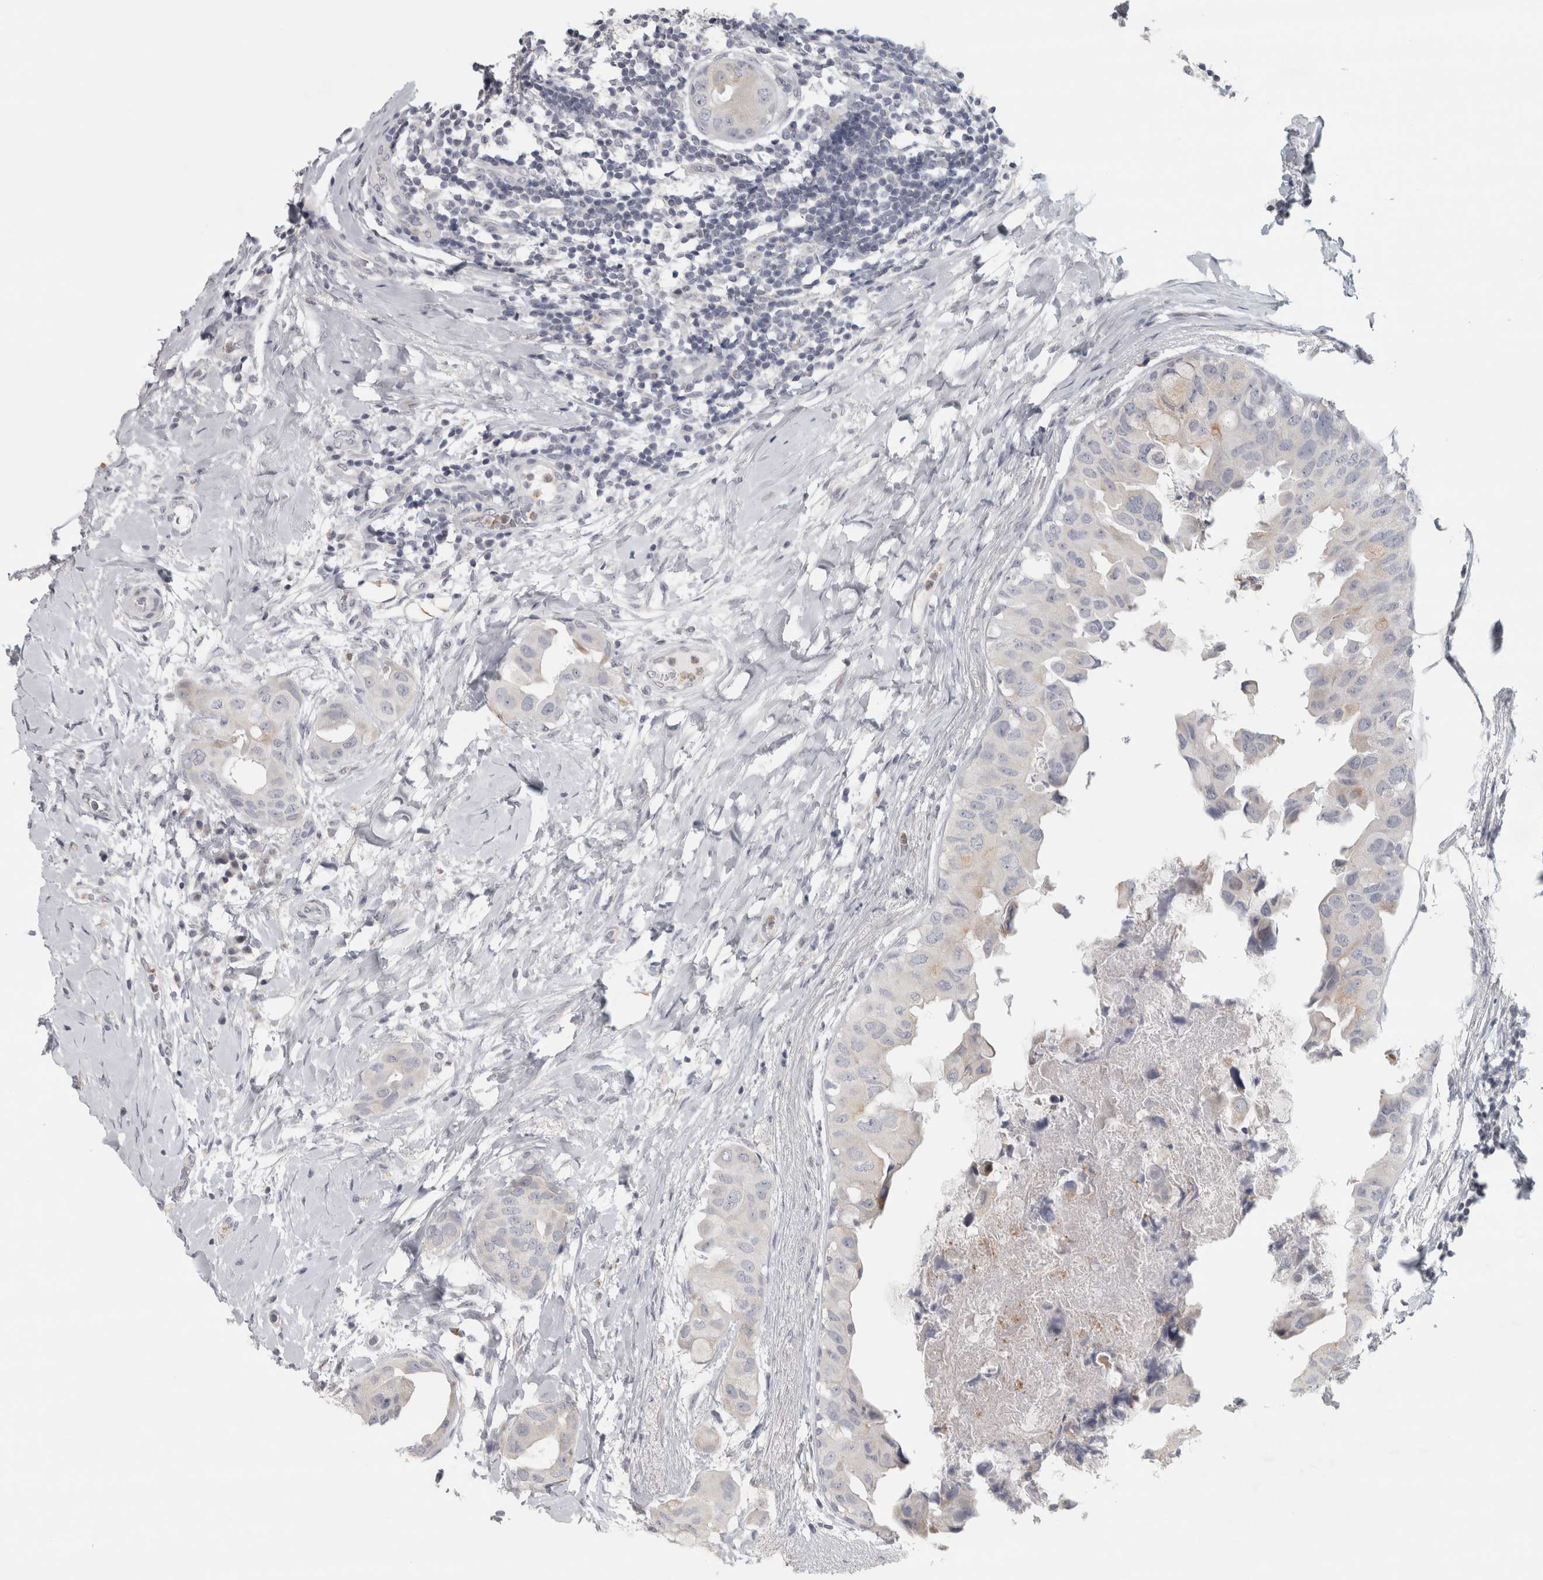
{"staining": {"intensity": "negative", "quantity": "none", "location": "none"}, "tissue": "breast cancer", "cell_type": "Tumor cells", "image_type": "cancer", "snomed": [{"axis": "morphology", "description": "Duct carcinoma"}, {"axis": "topography", "description": "Breast"}], "caption": "DAB immunohistochemical staining of human breast cancer shows no significant expression in tumor cells.", "gene": "PTPRN2", "patient": {"sex": "female", "age": 40}}